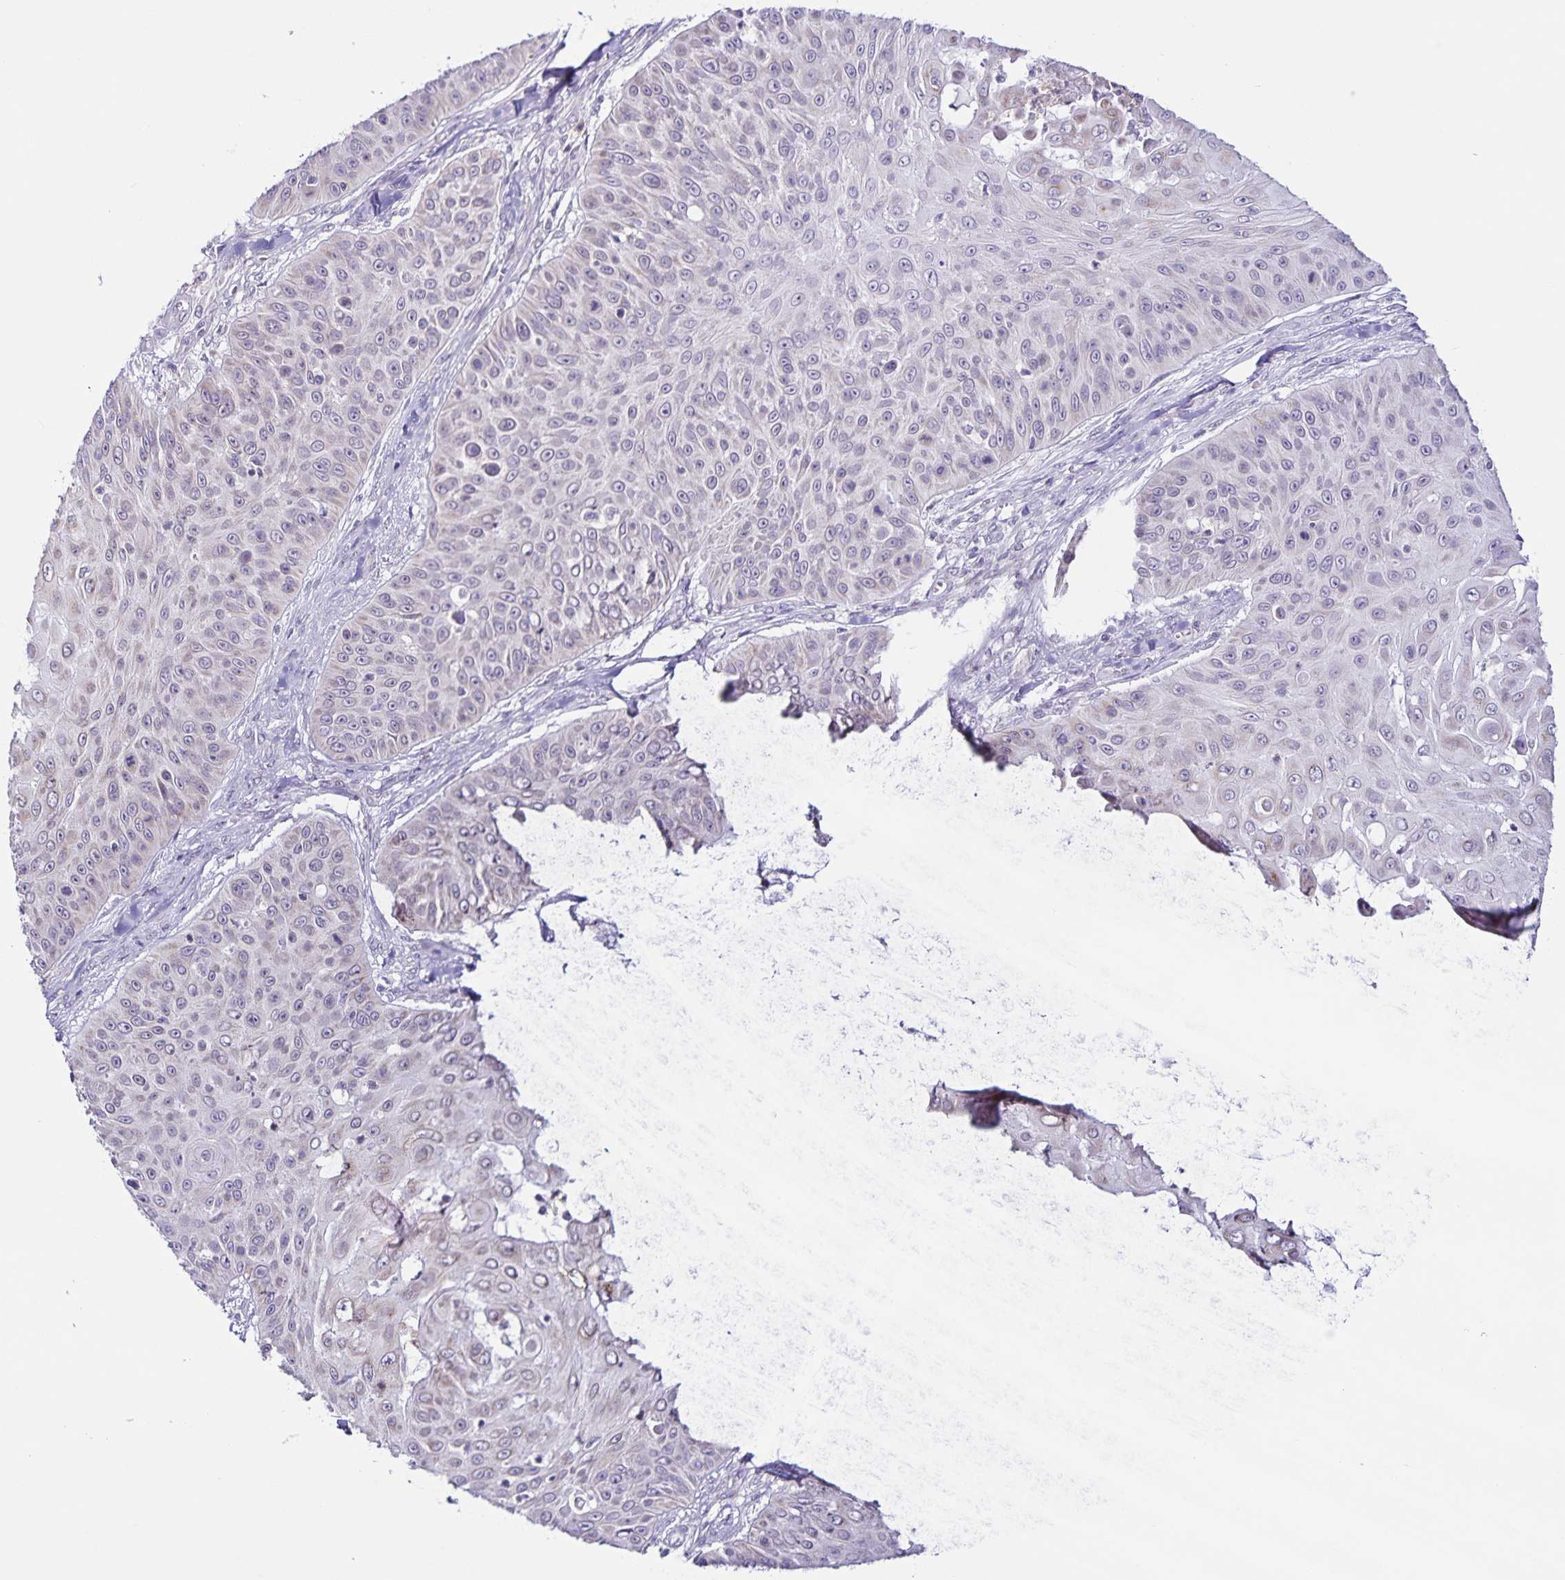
{"staining": {"intensity": "negative", "quantity": "none", "location": "none"}, "tissue": "skin cancer", "cell_type": "Tumor cells", "image_type": "cancer", "snomed": [{"axis": "morphology", "description": "Squamous cell carcinoma, NOS"}, {"axis": "topography", "description": "Skin"}], "caption": "Skin squamous cell carcinoma stained for a protein using immunohistochemistry (IHC) exhibits no staining tumor cells.", "gene": "STPG4", "patient": {"sex": "male", "age": 82}}